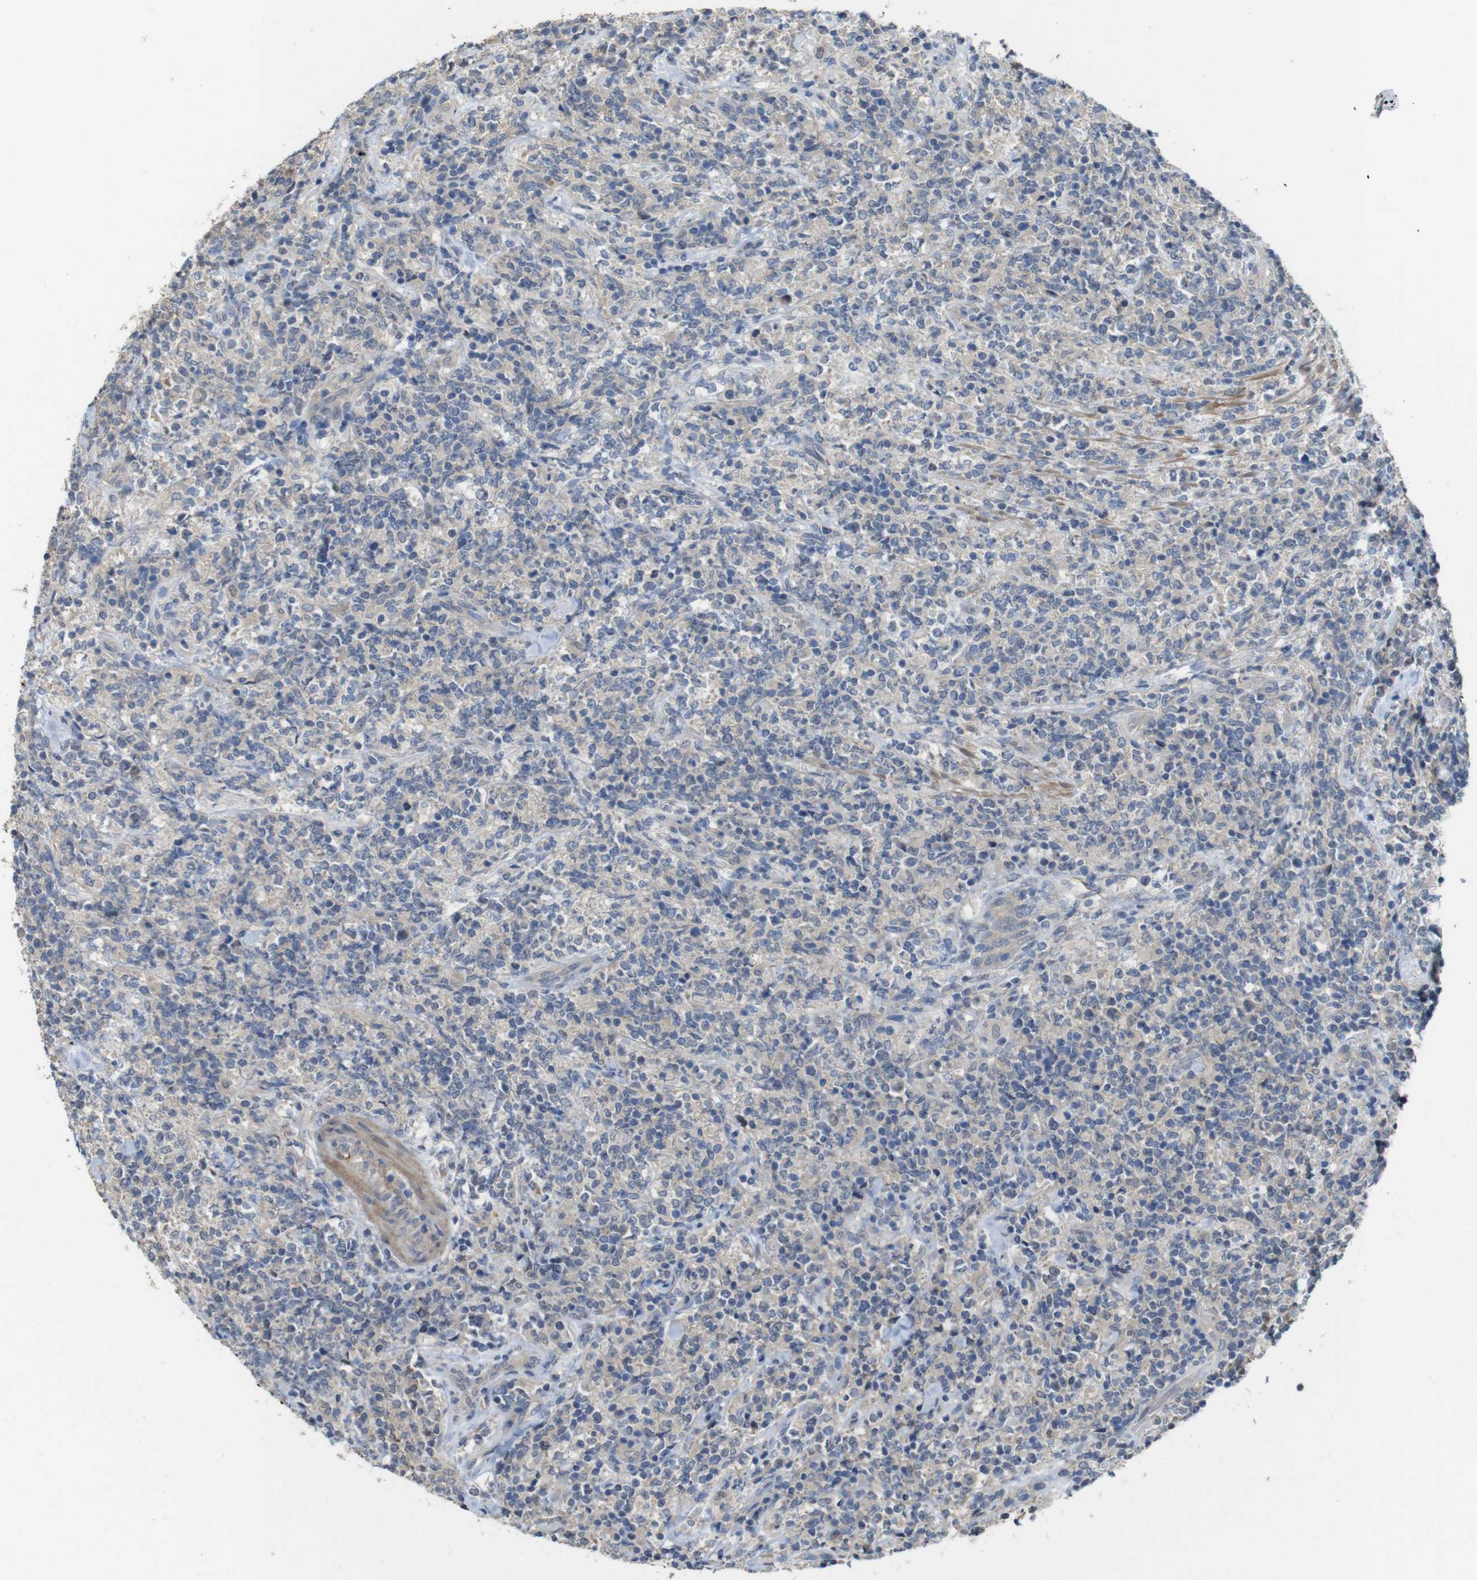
{"staining": {"intensity": "negative", "quantity": "none", "location": "none"}, "tissue": "lymphoma", "cell_type": "Tumor cells", "image_type": "cancer", "snomed": [{"axis": "morphology", "description": "Malignant lymphoma, non-Hodgkin's type, High grade"}, {"axis": "topography", "description": "Soft tissue"}], "caption": "Protein analysis of lymphoma displays no significant staining in tumor cells.", "gene": "CDC34", "patient": {"sex": "male", "age": 18}}